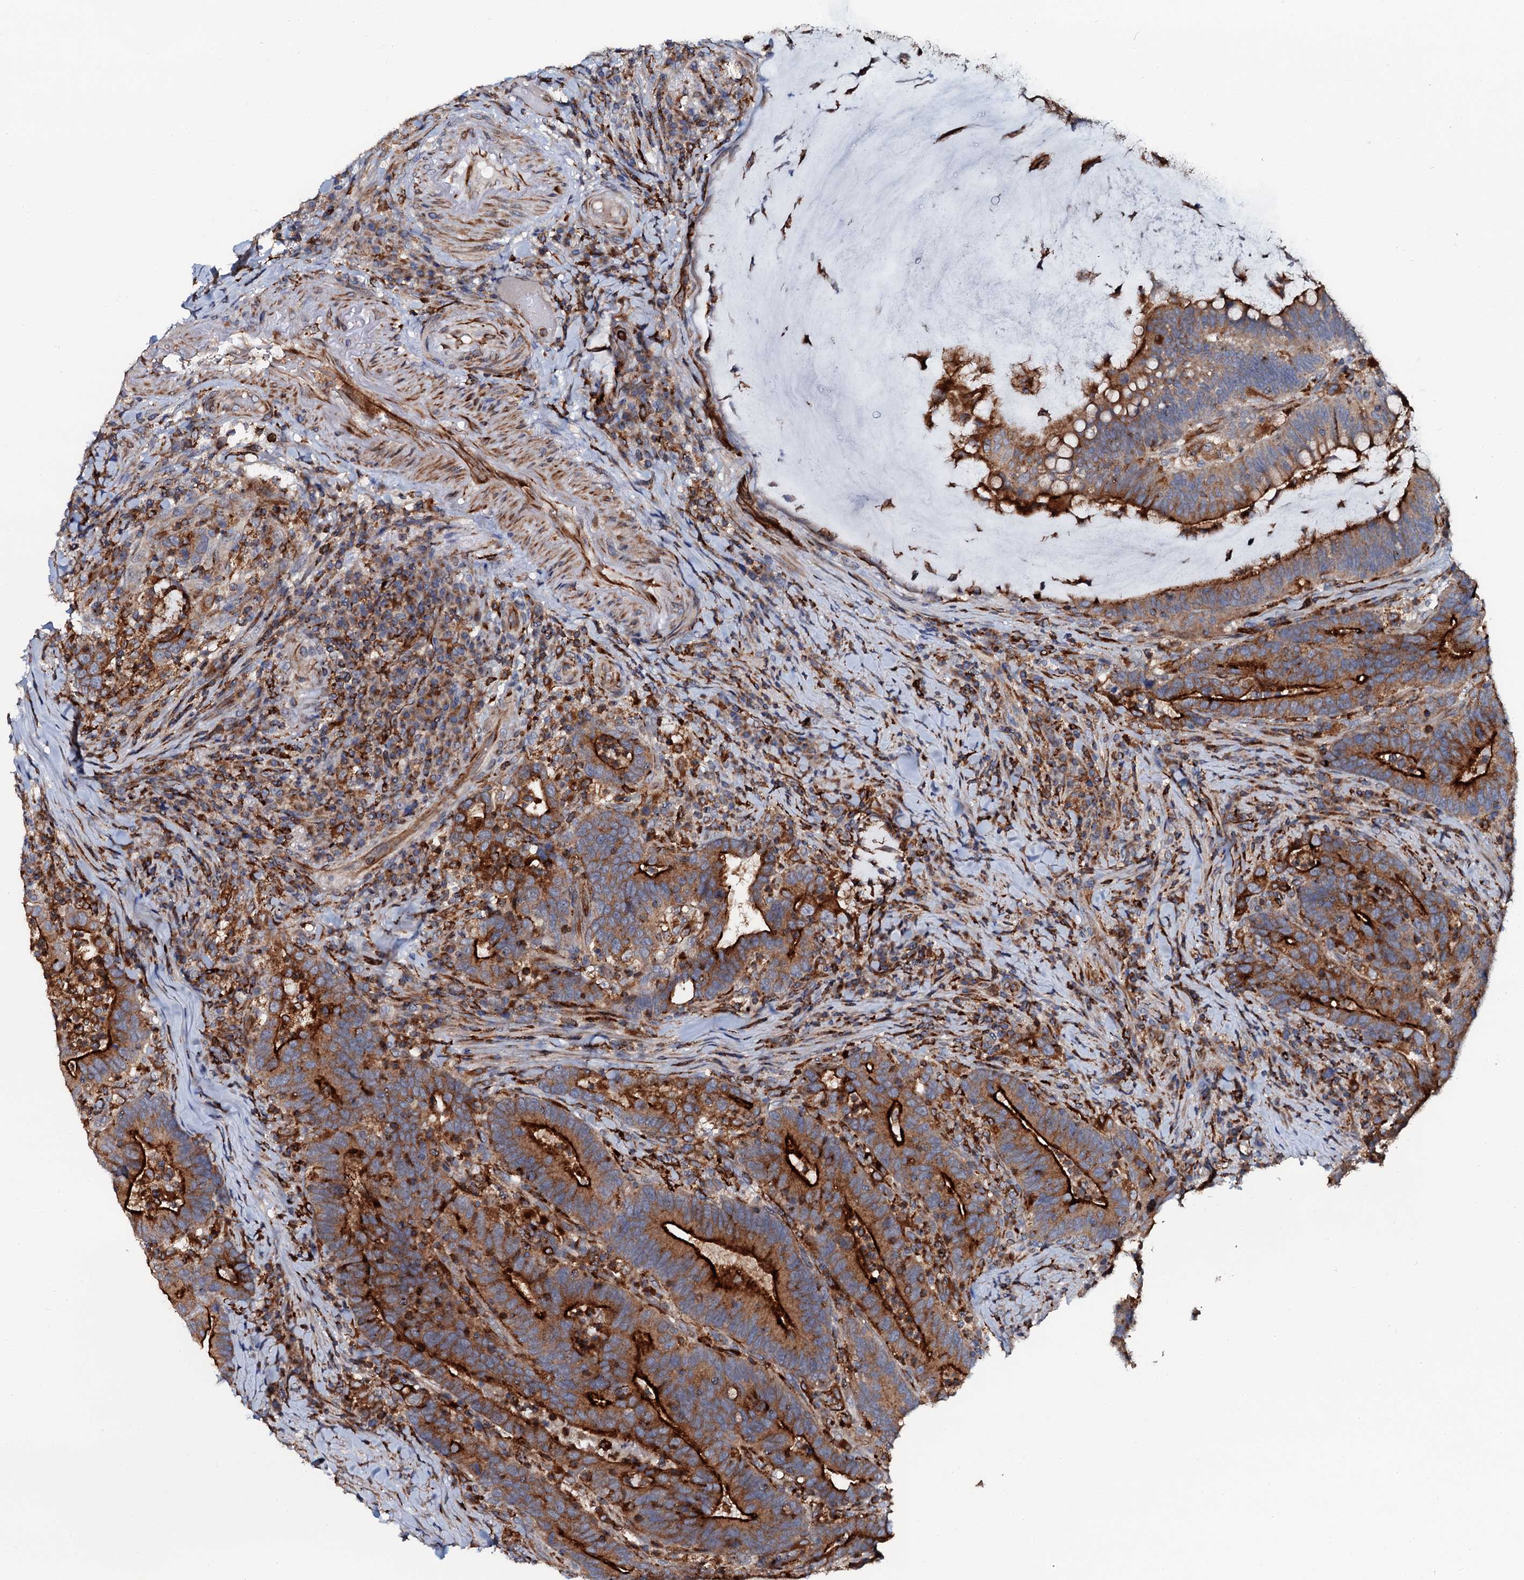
{"staining": {"intensity": "strong", "quantity": ">75%", "location": "cytoplasmic/membranous"}, "tissue": "colorectal cancer", "cell_type": "Tumor cells", "image_type": "cancer", "snomed": [{"axis": "morphology", "description": "Adenocarcinoma, NOS"}, {"axis": "topography", "description": "Colon"}], "caption": "Strong cytoplasmic/membranous positivity for a protein is seen in about >75% of tumor cells of adenocarcinoma (colorectal) using immunohistochemistry (IHC).", "gene": "VAMP8", "patient": {"sex": "female", "age": 66}}